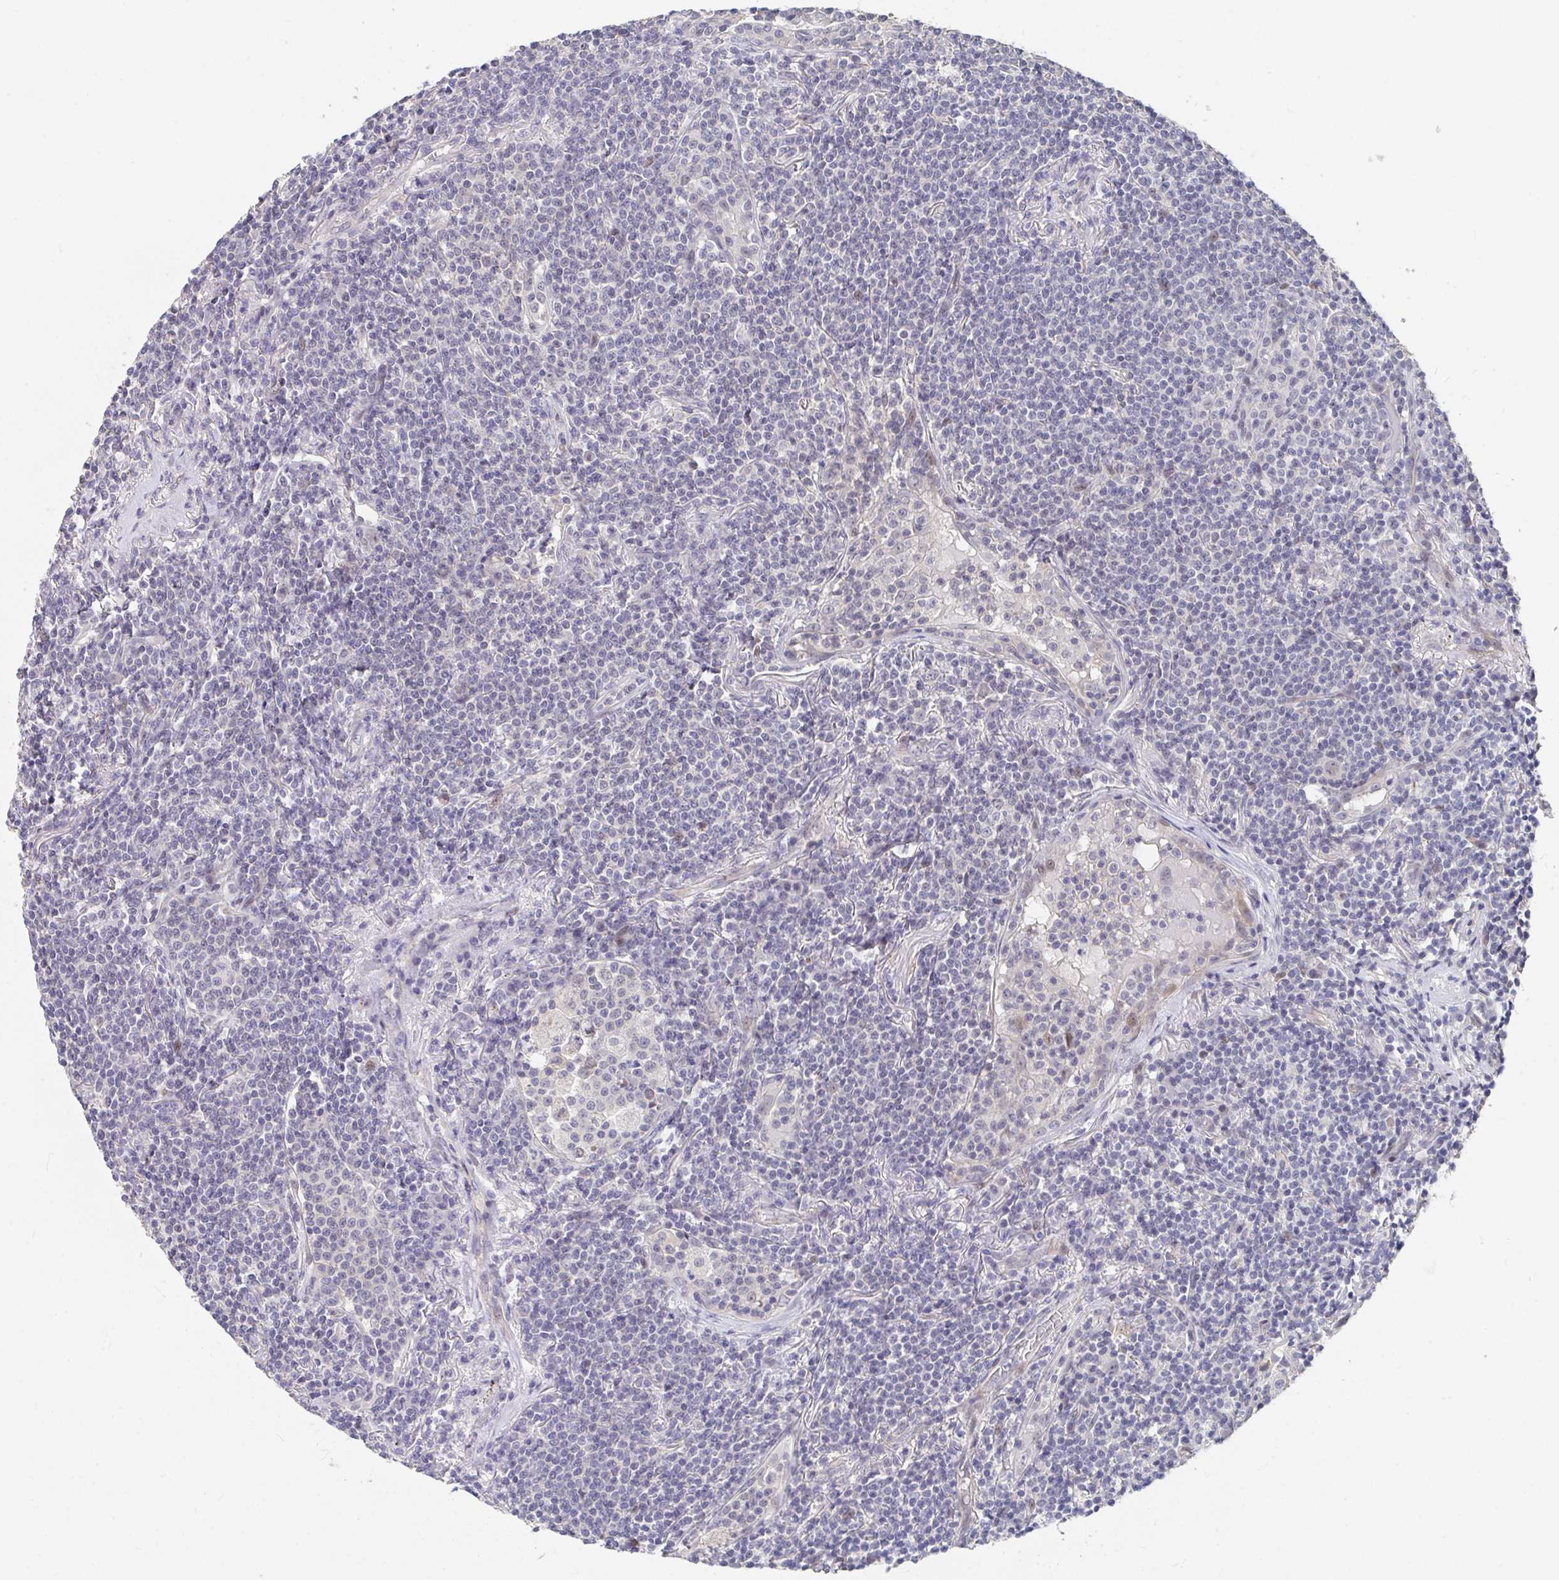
{"staining": {"intensity": "negative", "quantity": "none", "location": "none"}, "tissue": "lymphoma", "cell_type": "Tumor cells", "image_type": "cancer", "snomed": [{"axis": "morphology", "description": "Malignant lymphoma, non-Hodgkin's type, Low grade"}, {"axis": "topography", "description": "Lung"}], "caption": "Immunohistochemistry photomicrograph of low-grade malignant lymphoma, non-Hodgkin's type stained for a protein (brown), which reveals no expression in tumor cells.", "gene": "FAM156B", "patient": {"sex": "female", "age": 71}}